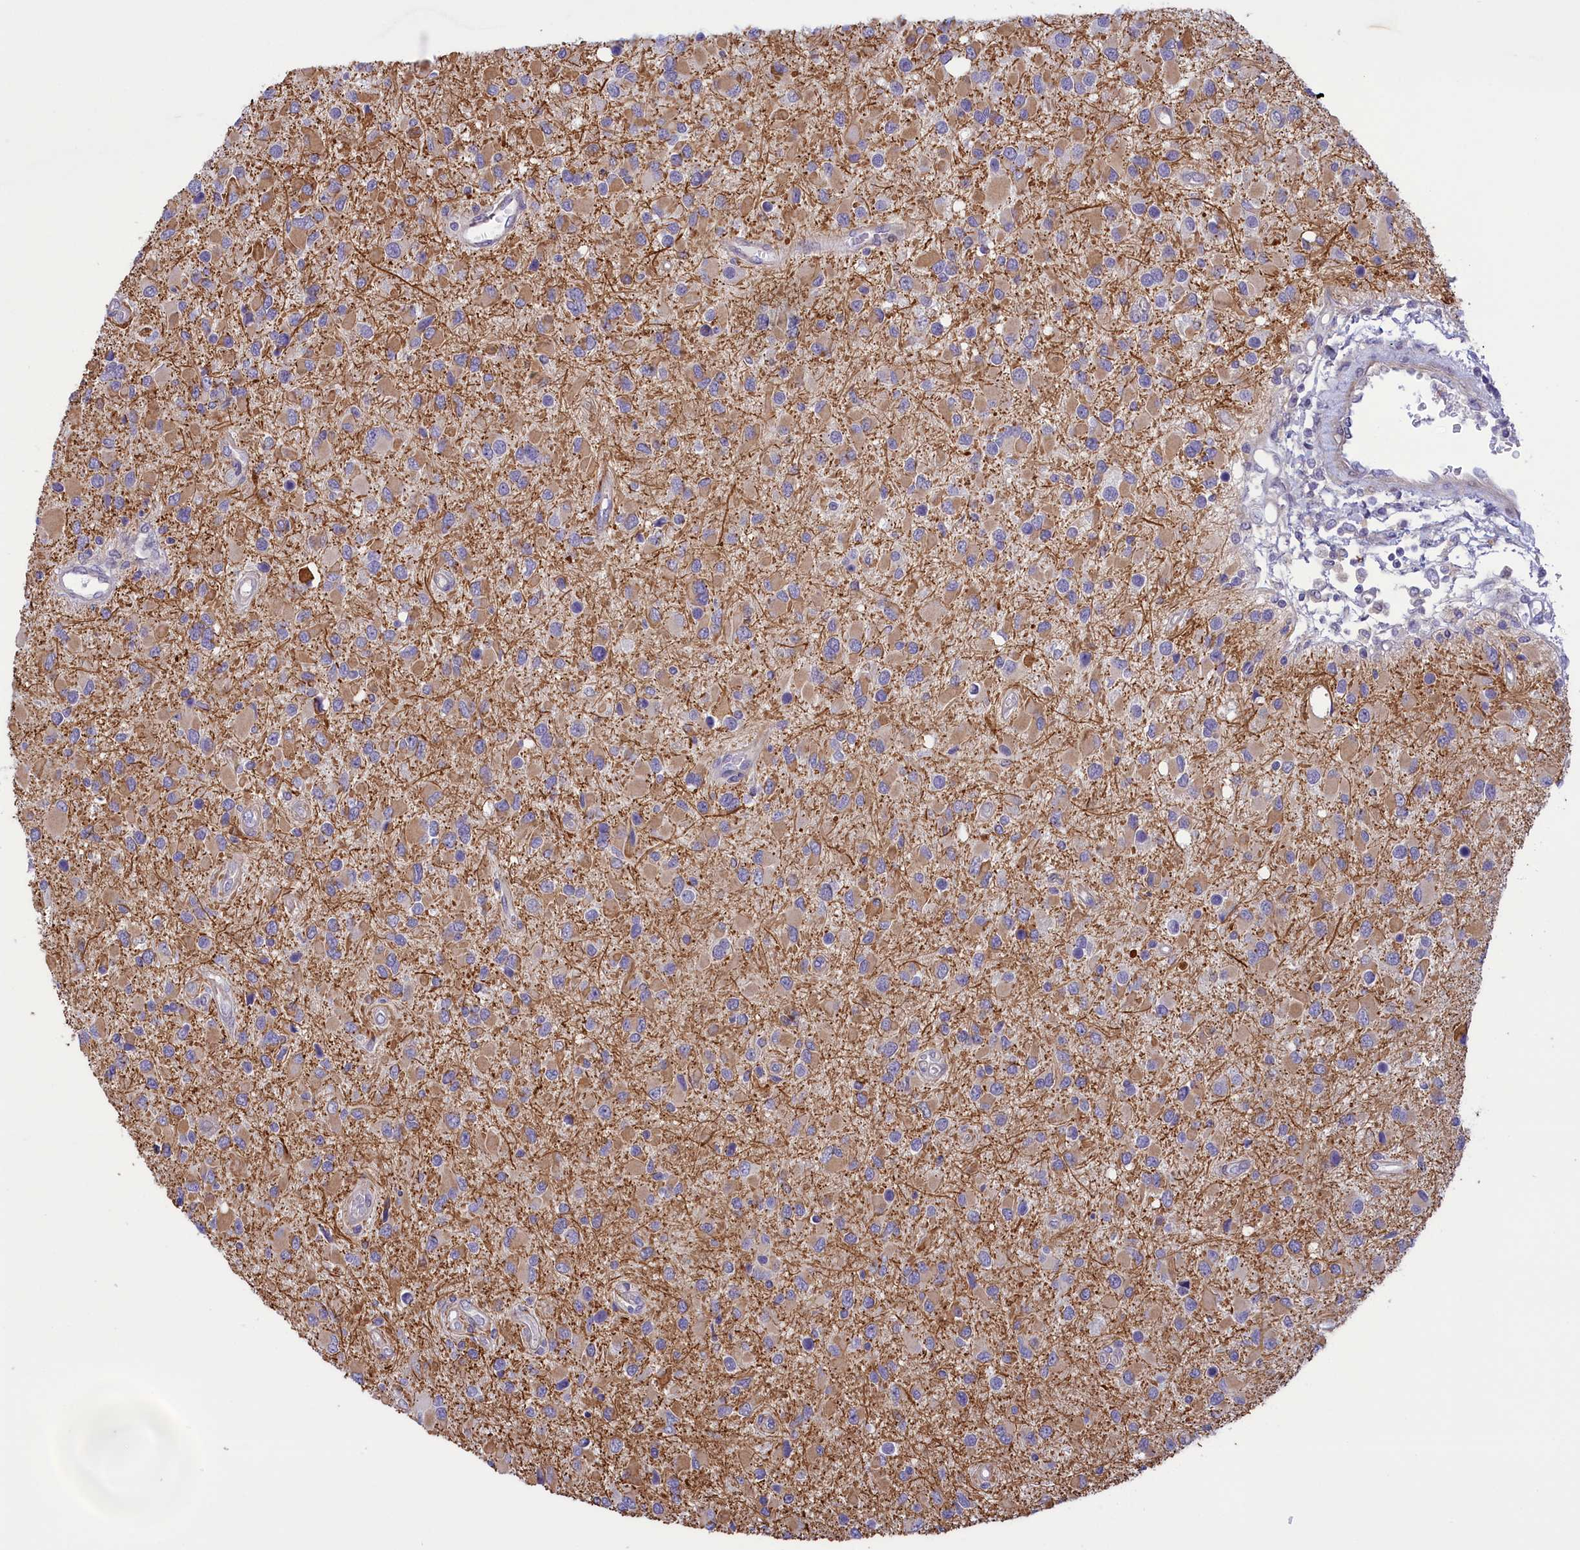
{"staining": {"intensity": "weak", "quantity": "25%-75%", "location": "cytoplasmic/membranous"}, "tissue": "glioma", "cell_type": "Tumor cells", "image_type": "cancer", "snomed": [{"axis": "morphology", "description": "Glioma, malignant, High grade"}, {"axis": "topography", "description": "Brain"}], "caption": "Immunohistochemical staining of glioma displays low levels of weak cytoplasmic/membranous protein expression in approximately 25%-75% of tumor cells. Using DAB (brown) and hematoxylin (blue) stains, captured at high magnification using brightfield microscopy.", "gene": "CORO2A", "patient": {"sex": "male", "age": 53}}